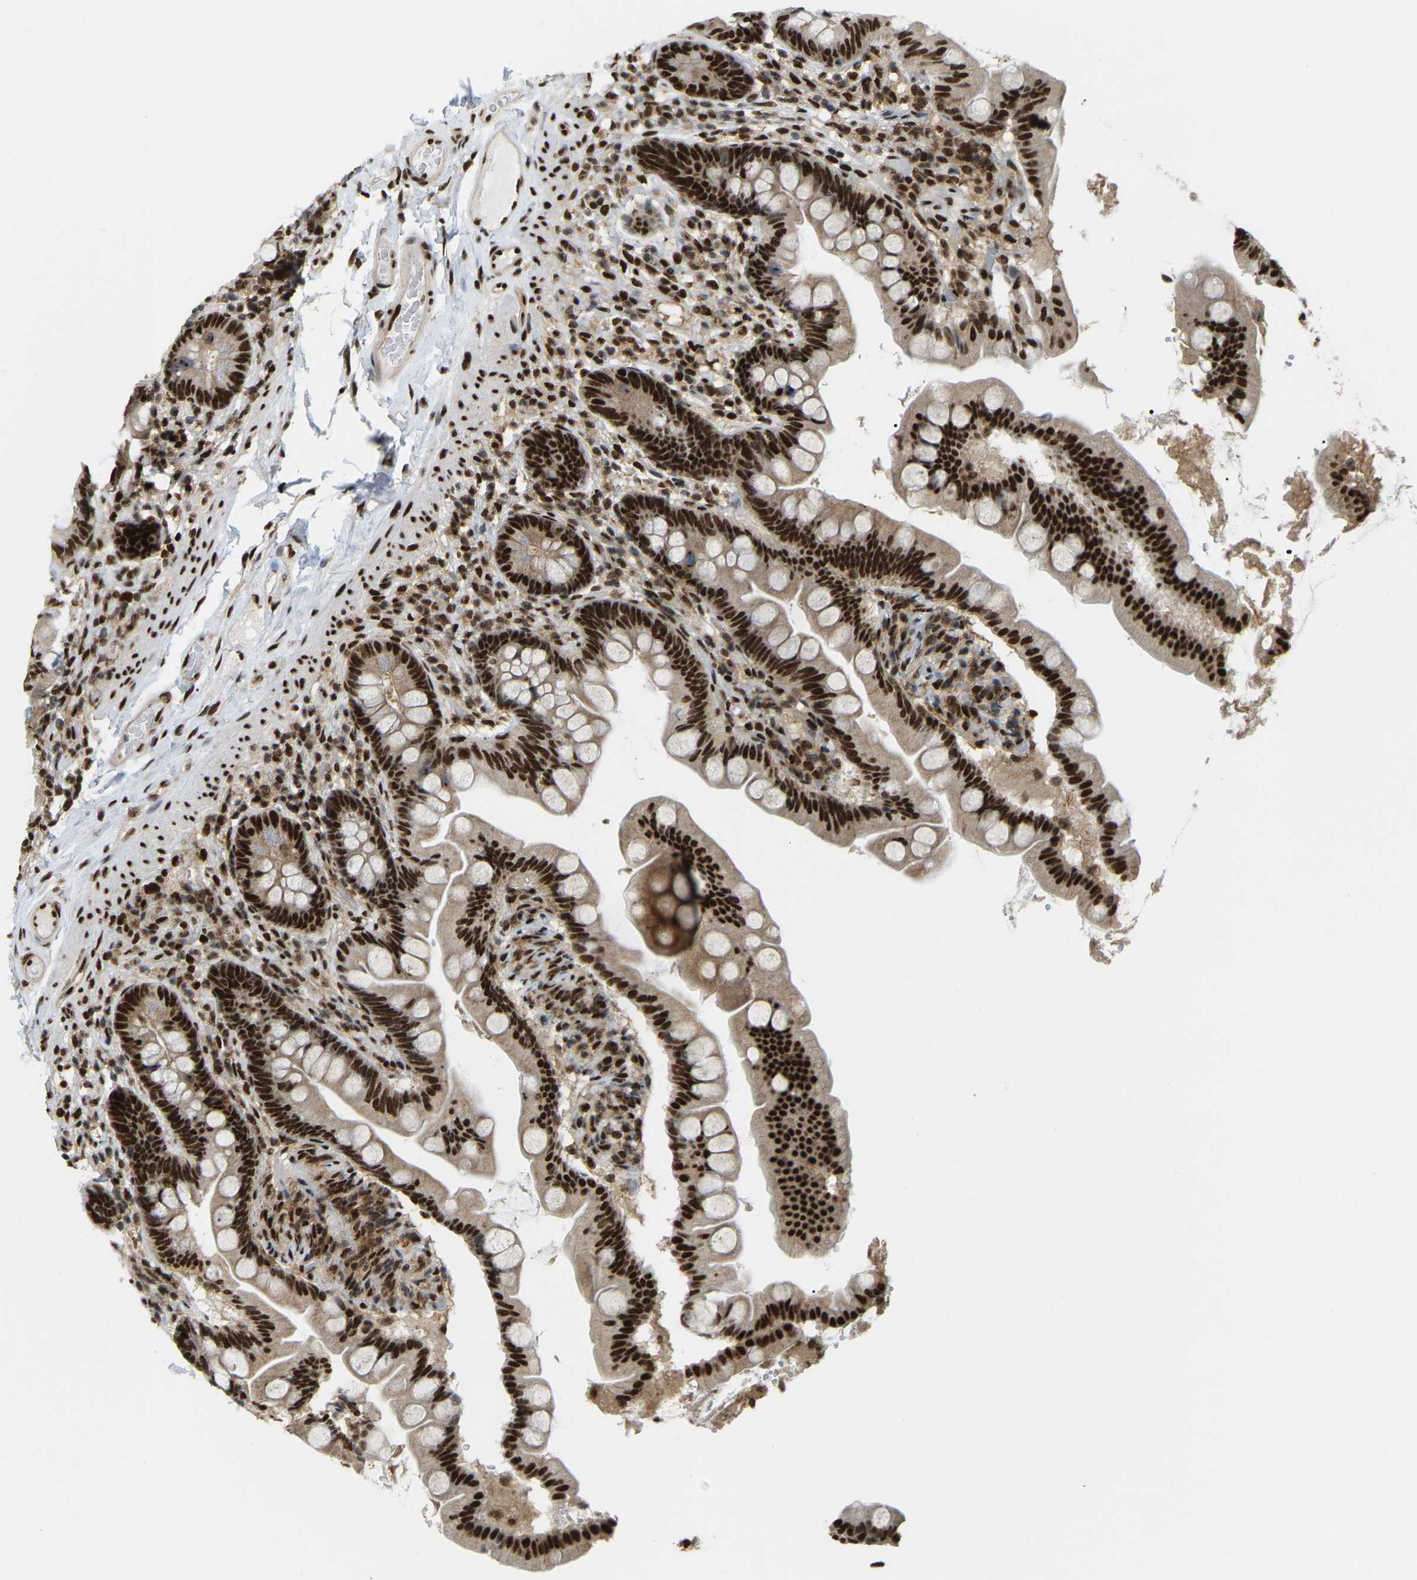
{"staining": {"intensity": "strong", "quantity": ">75%", "location": "nuclear"}, "tissue": "small intestine", "cell_type": "Glandular cells", "image_type": "normal", "snomed": [{"axis": "morphology", "description": "Normal tissue, NOS"}, {"axis": "topography", "description": "Small intestine"}], "caption": "Immunohistochemical staining of benign small intestine demonstrates high levels of strong nuclear staining in about >75% of glandular cells.", "gene": "NUMA1", "patient": {"sex": "female", "age": 56}}